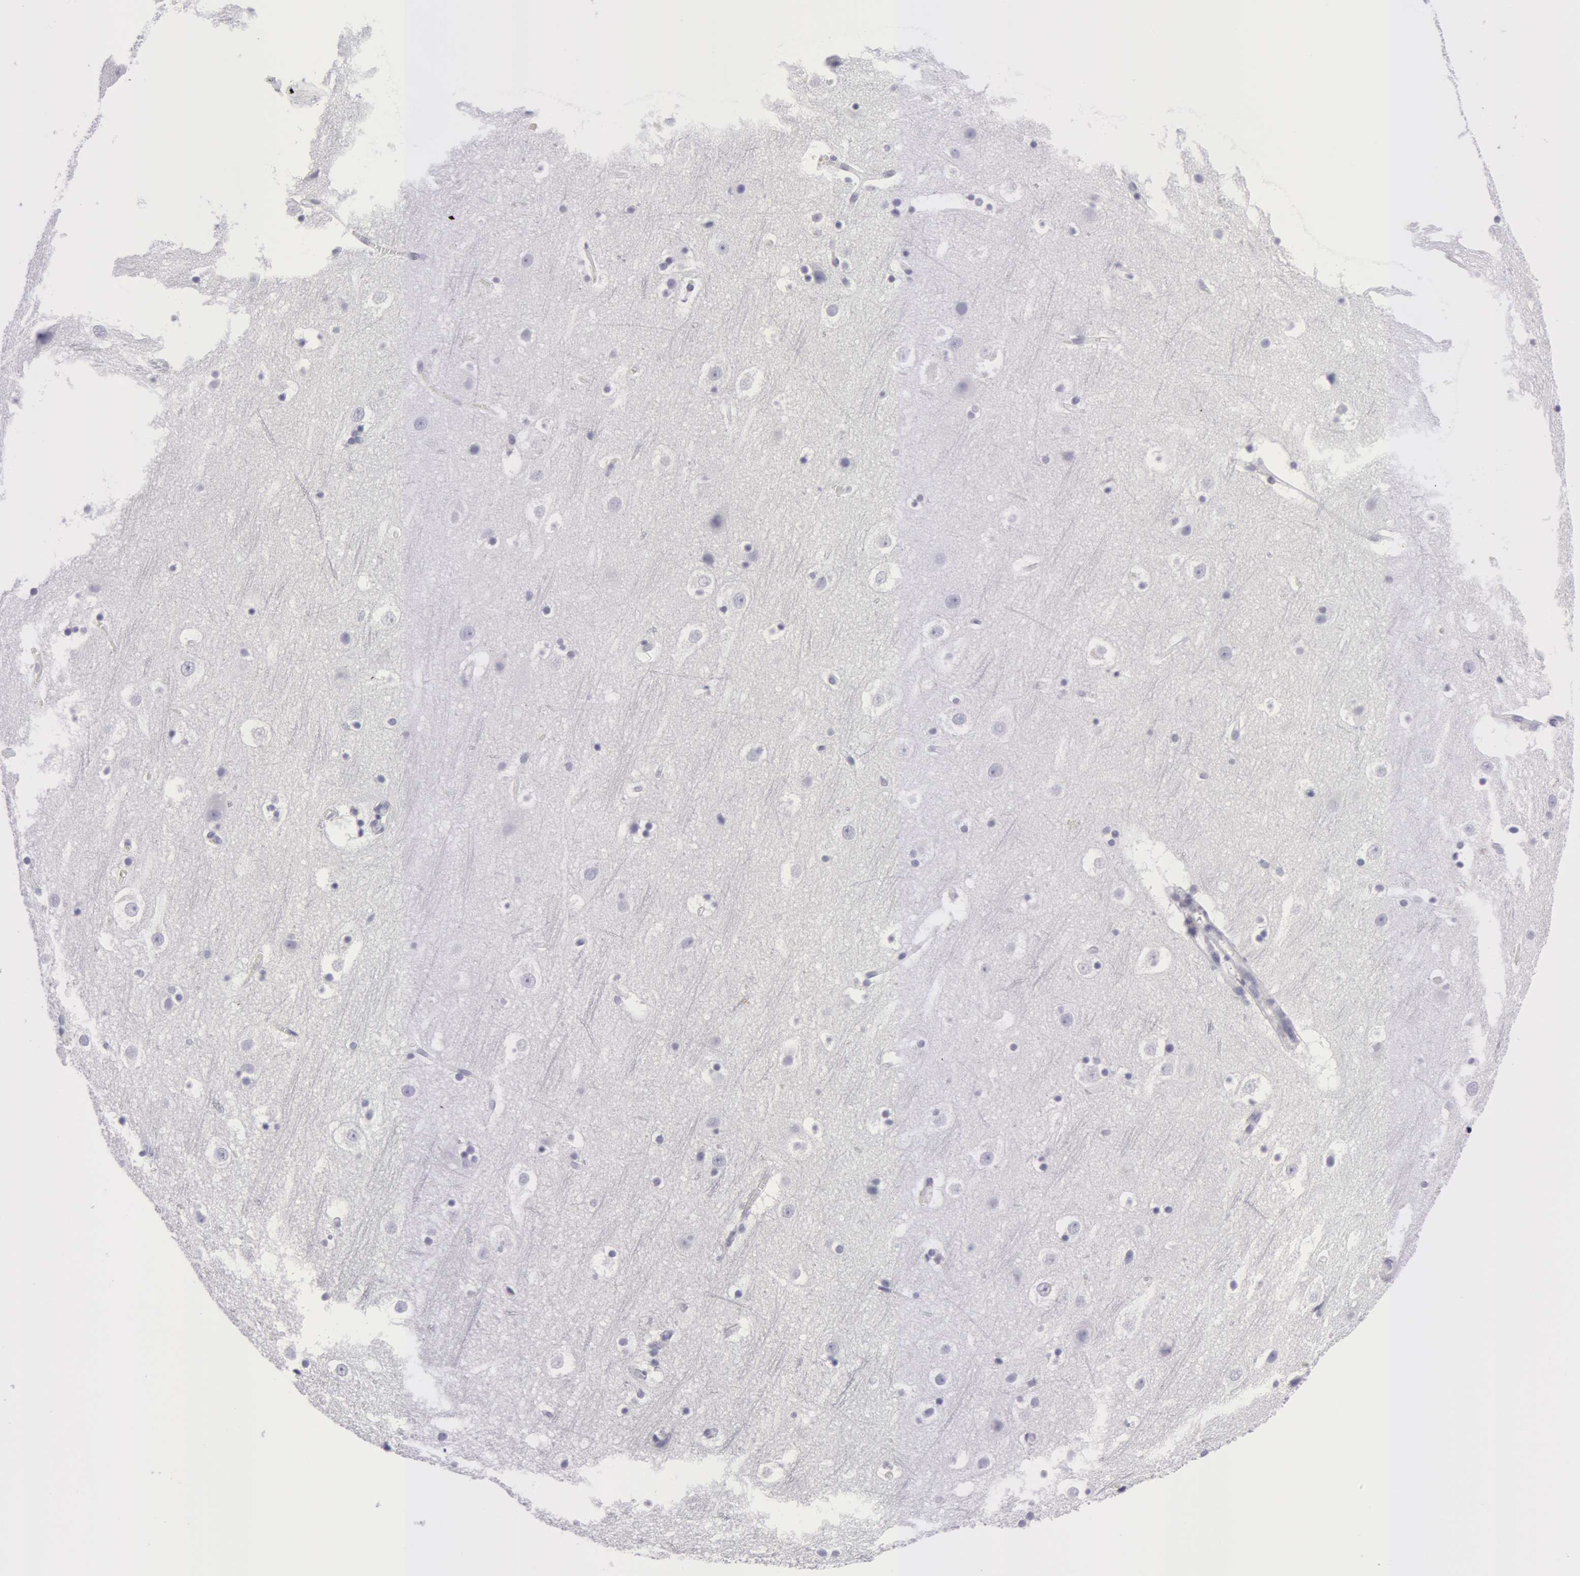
{"staining": {"intensity": "negative", "quantity": "none", "location": "none"}, "tissue": "cerebral cortex", "cell_type": "Endothelial cells", "image_type": "normal", "snomed": [{"axis": "morphology", "description": "Normal tissue, NOS"}, {"axis": "topography", "description": "Cerebral cortex"}], "caption": "High magnification brightfield microscopy of normal cerebral cortex stained with DAB (brown) and counterstained with hematoxylin (blue): endothelial cells show no significant expression.", "gene": "AMACR", "patient": {"sex": "male", "age": 45}}